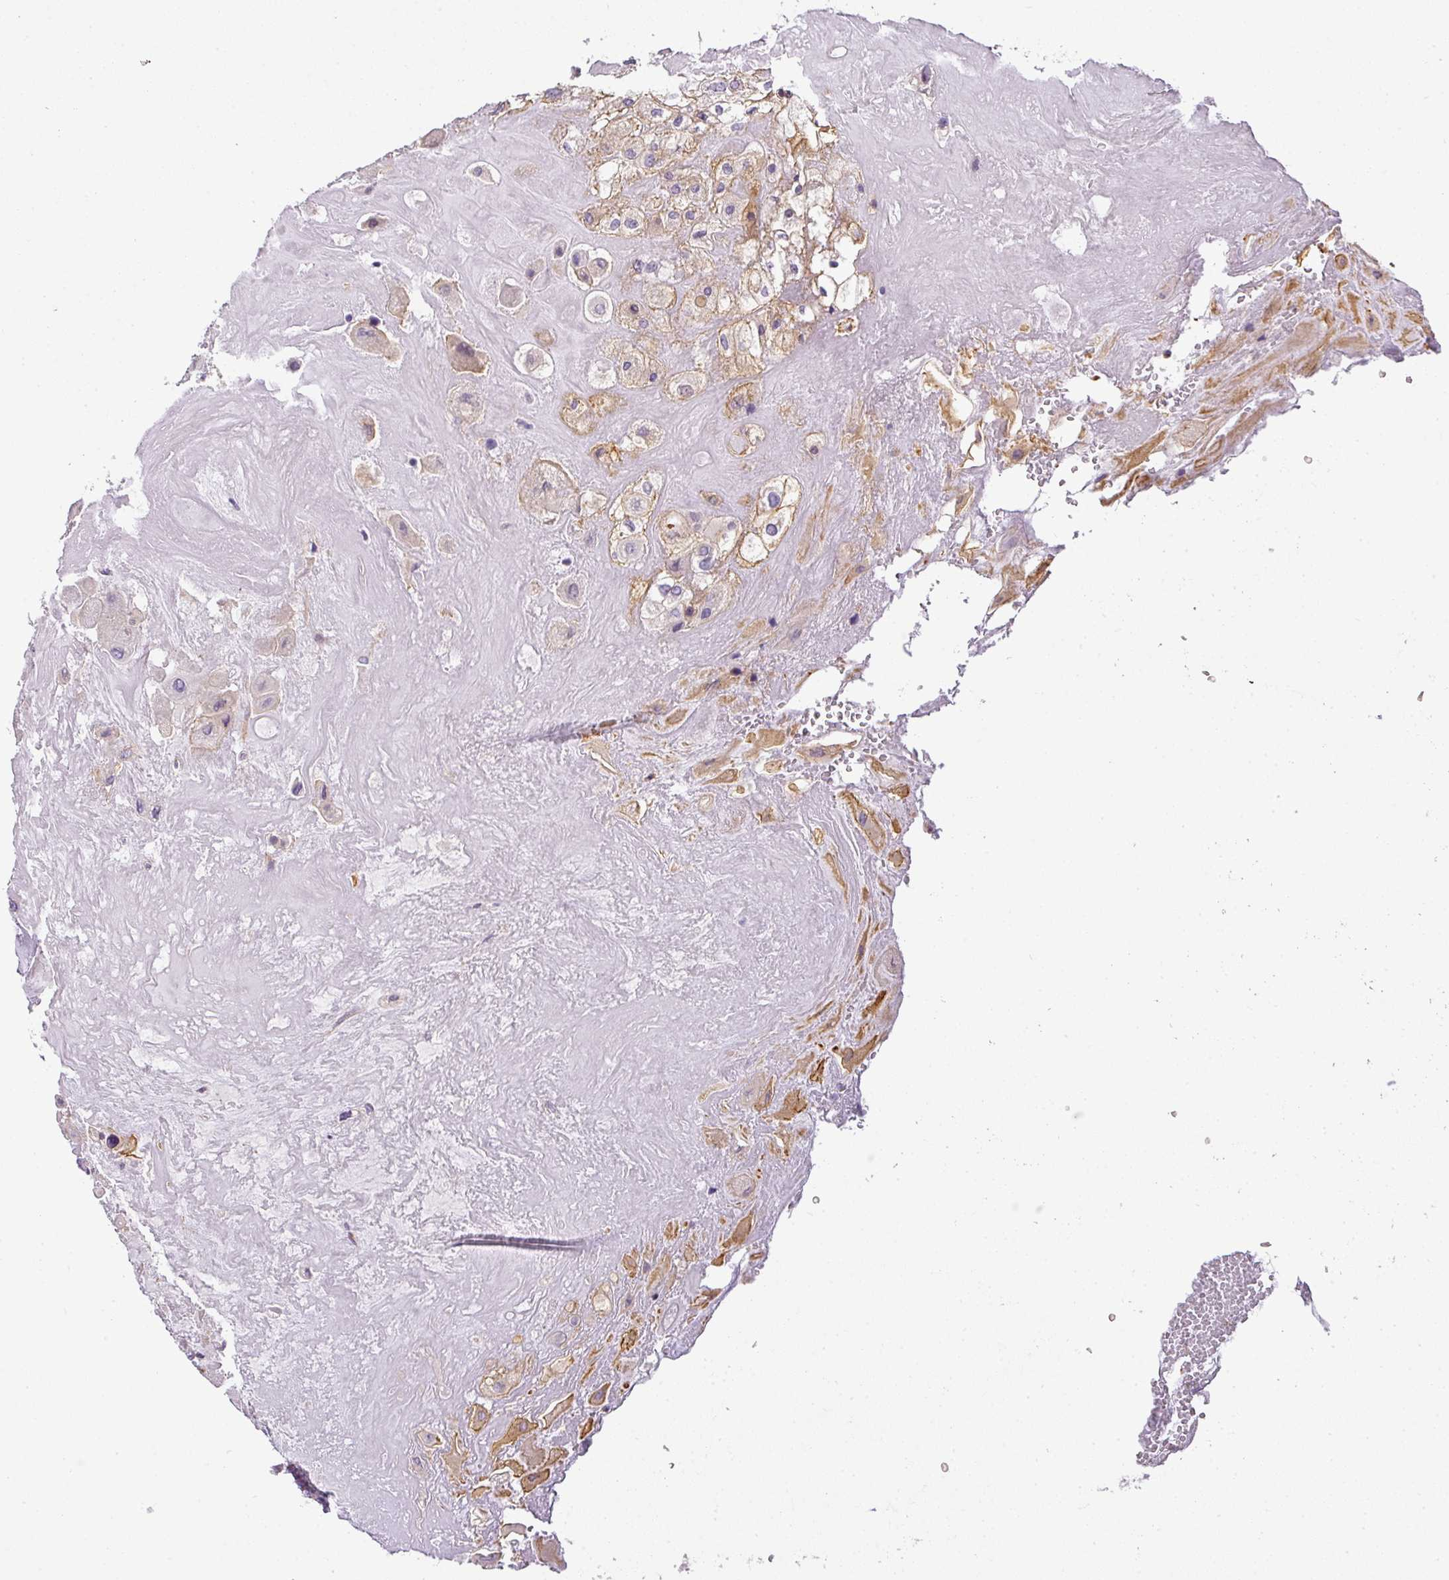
{"staining": {"intensity": "negative", "quantity": "none", "location": "none"}, "tissue": "placenta", "cell_type": "Decidual cells", "image_type": "normal", "snomed": [{"axis": "morphology", "description": "Normal tissue, NOS"}, {"axis": "topography", "description": "Placenta"}], "caption": "Photomicrograph shows no protein positivity in decidual cells of benign placenta.", "gene": "OR11H4", "patient": {"sex": "female", "age": 32}}